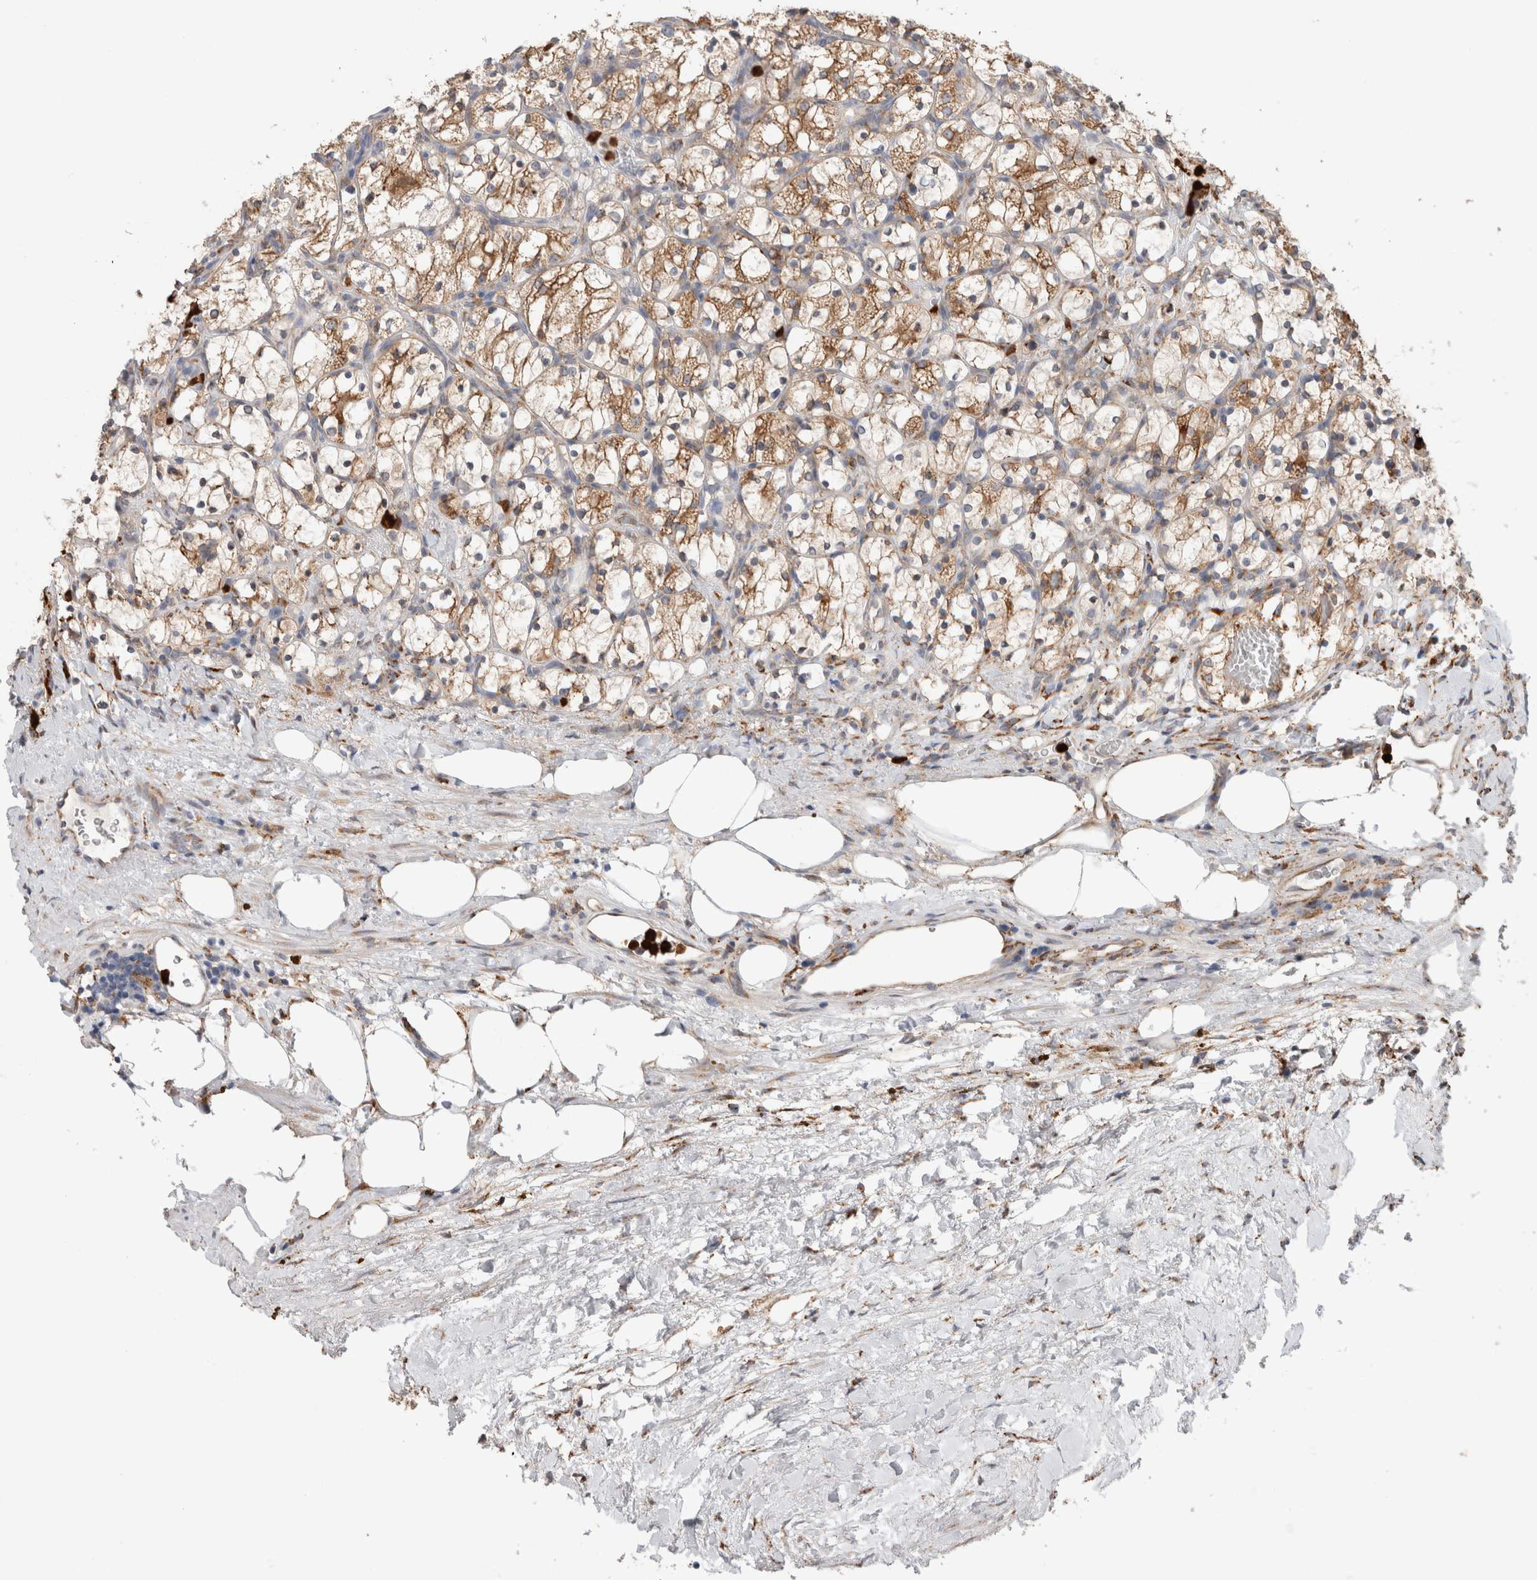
{"staining": {"intensity": "moderate", "quantity": ">75%", "location": "cytoplasmic/membranous"}, "tissue": "renal cancer", "cell_type": "Tumor cells", "image_type": "cancer", "snomed": [{"axis": "morphology", "description": "Adenocarcinoma, NOS"}, {"axis": "topography", "description": "Kidney"}], "caption": "Moderate cytoplasmic/membranous protein positivity is present in approximately >75% of tumor cells in renal adenocarcinoma.", "gene": "P4HA1", "patient": {"sex": "female", "age": 69}}